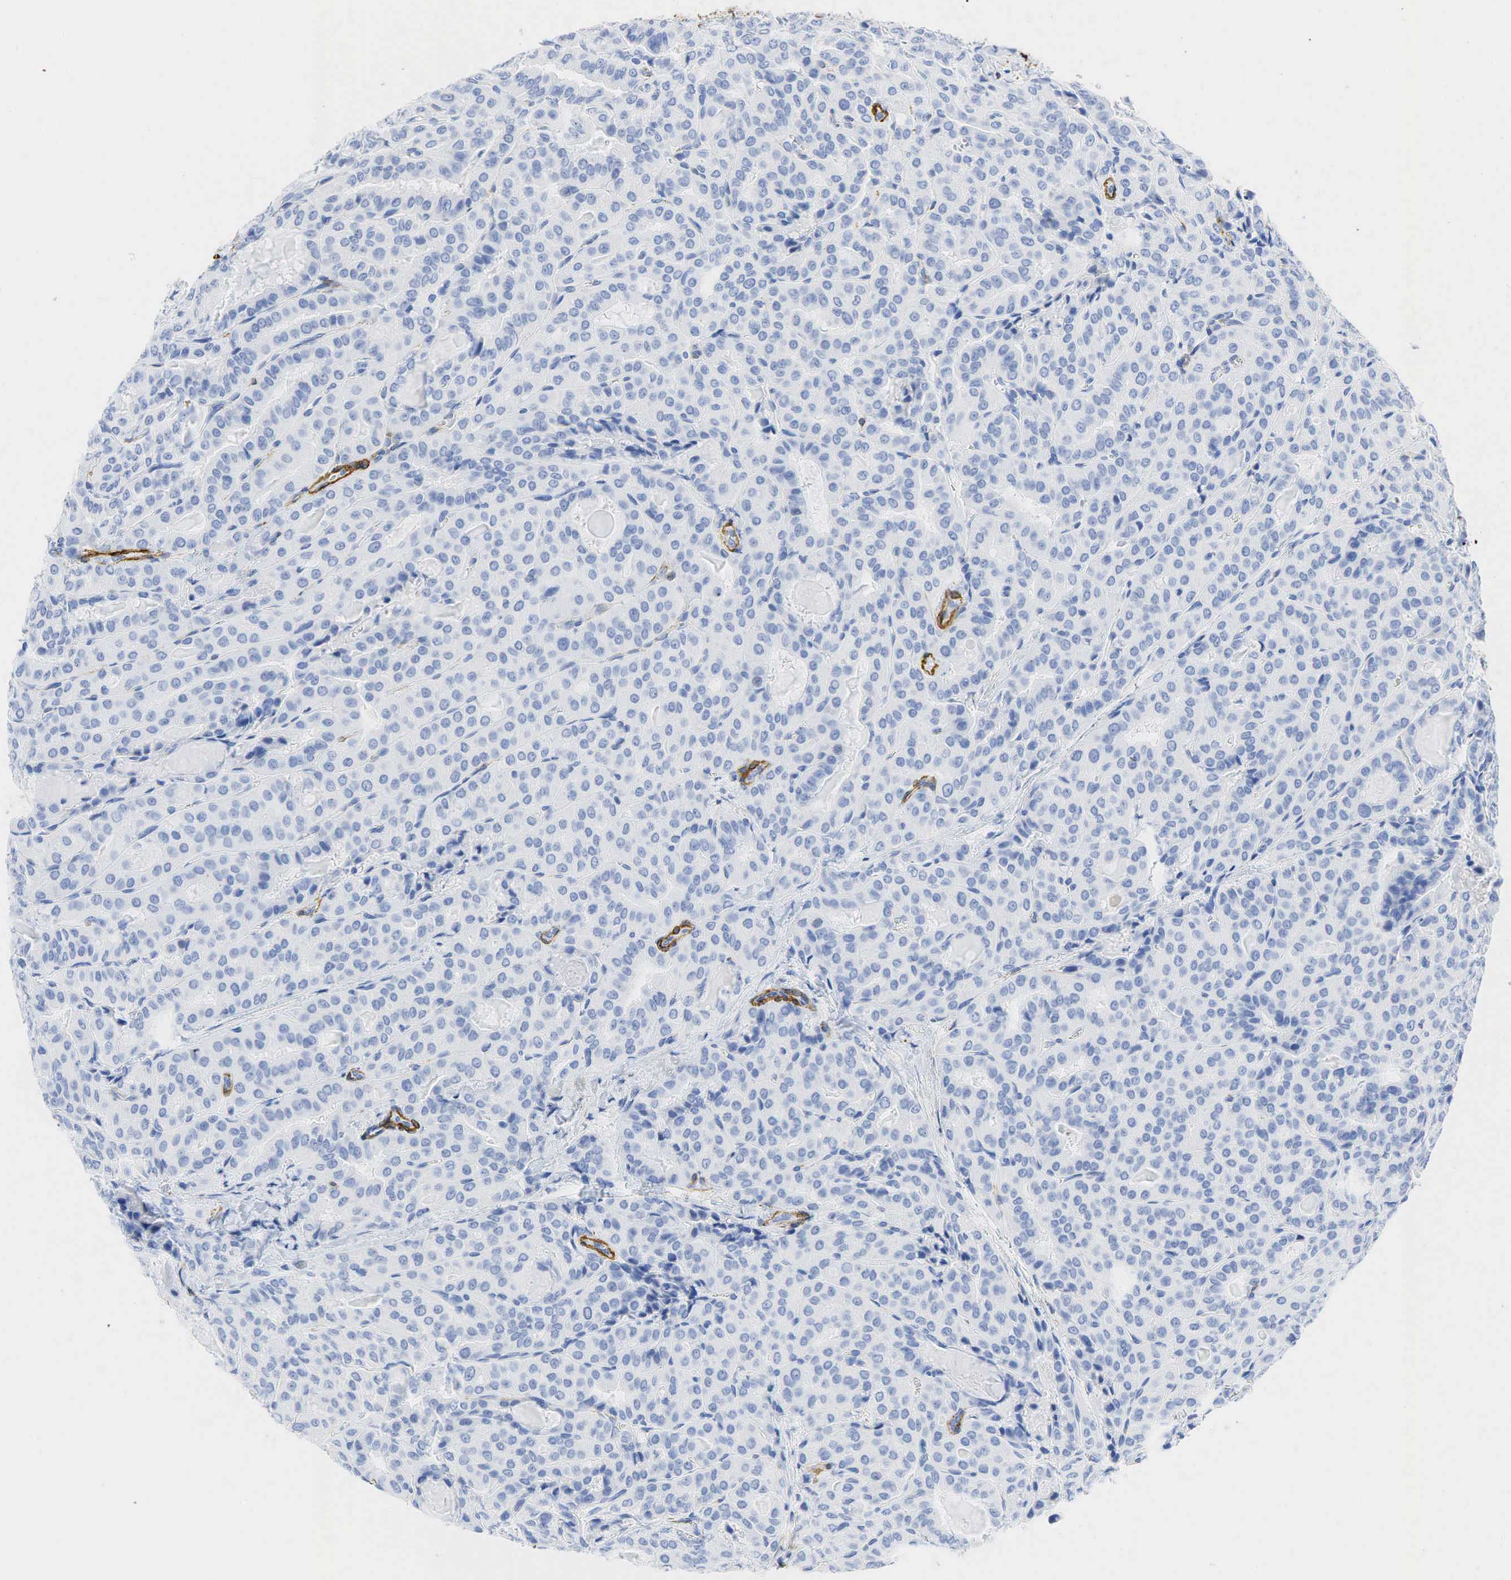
{"staining": {"intensity": "negative", "quantity": "none", "location": "none"}, "tissue": "thyroid cancer", "cell_type": "Tumor cells", "image_type": "cancer", "snomed": [{"axis": "morphology", "description": "Papillary adenocarcinoma, NOS"}, {"axis": "topography", "description": "Thyroid gland"}], "caption": "DAB (3,3'-diaminobenzidine) immunohistochemical staining of thyroid cancer demonstrates no significant expression in tumor cells.", "gene": "ACTA1", "patient": {"sex": "female", "age": 71}}